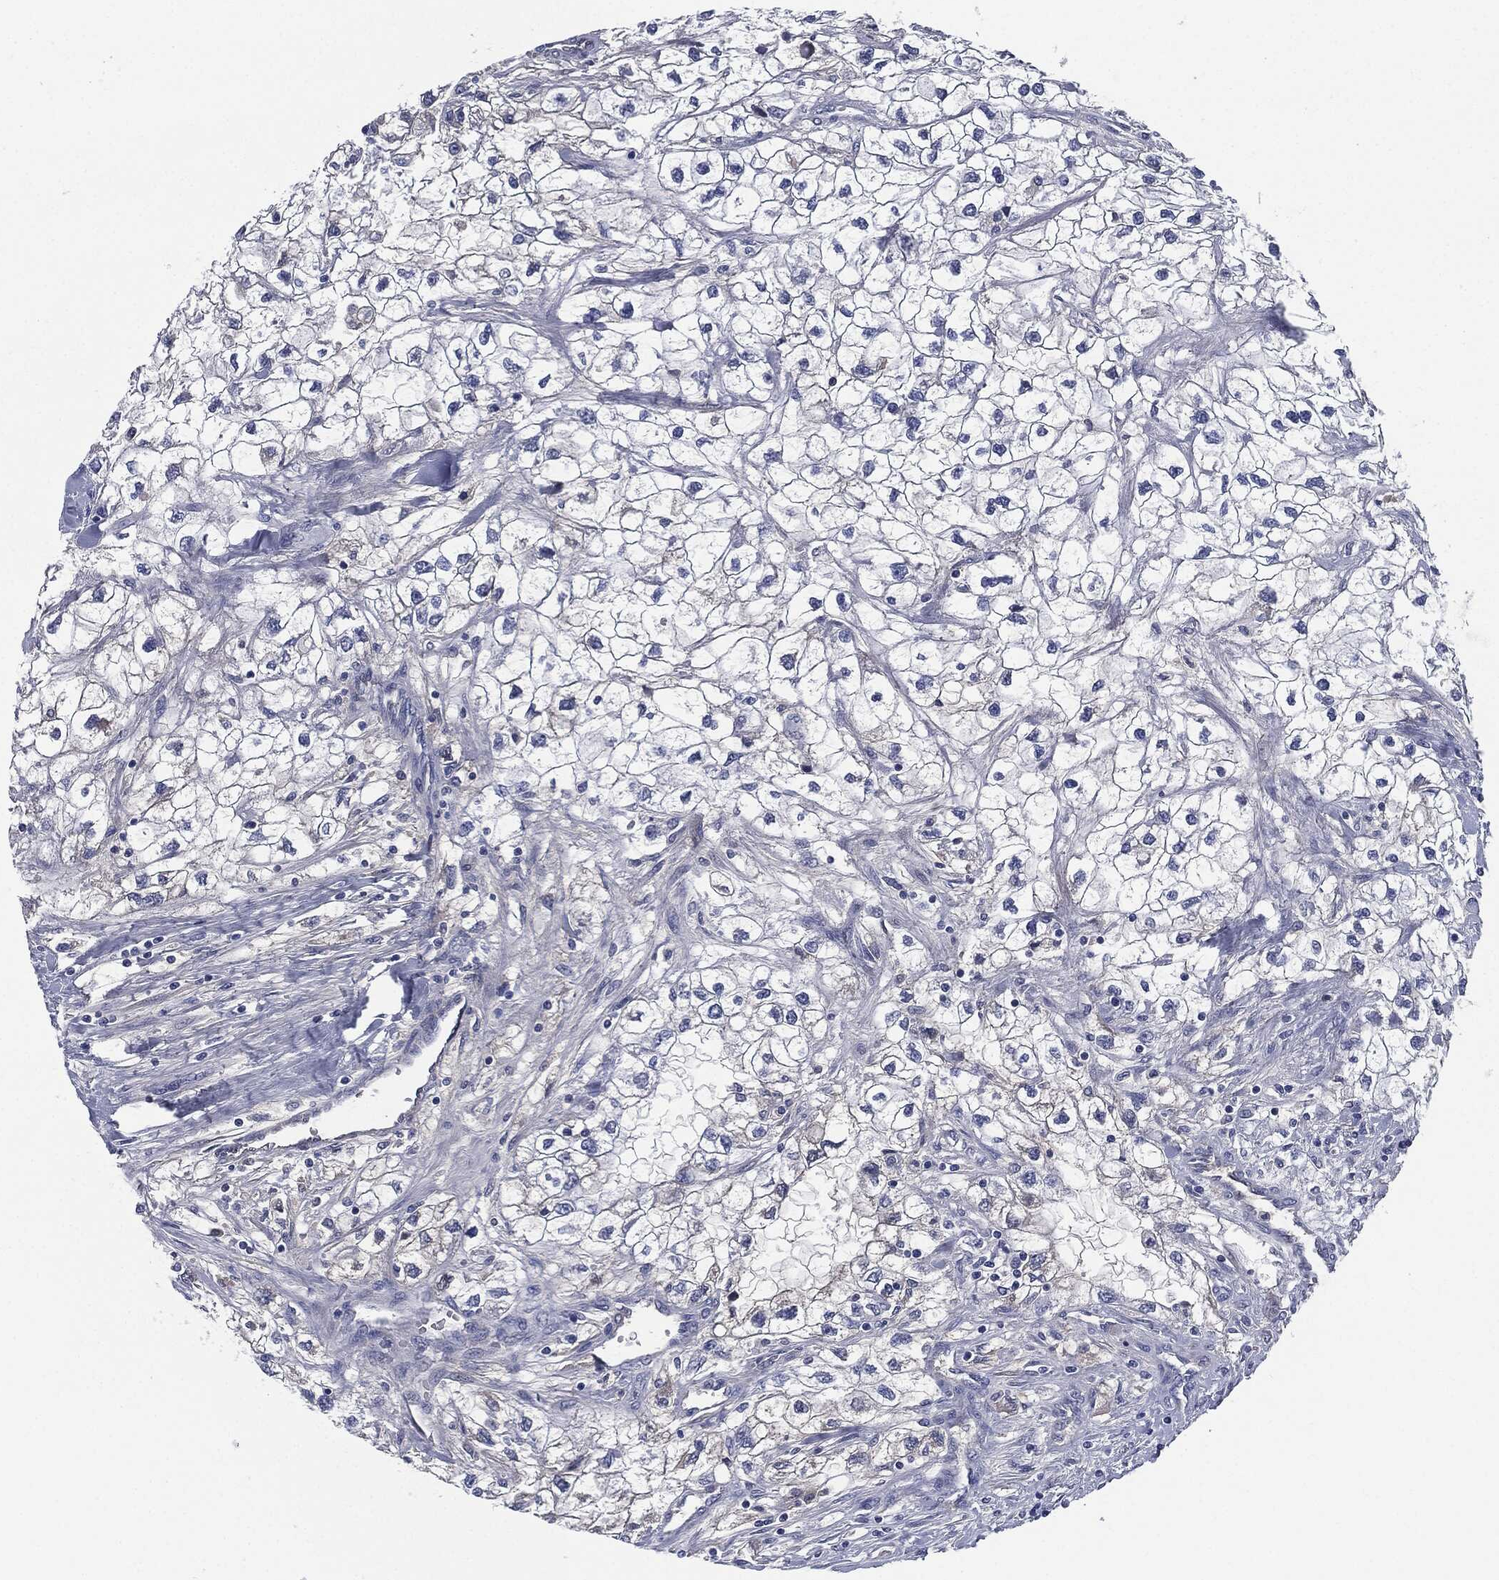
{"staining": {"intensity": "negative", "quantity": "none", "location": "none"}, "tissue": "renal cancer", "cell_type": "Tumor cells", "image_type": "cancer", "snomed": [{"axis": "morphology", "description": "Adenocarcinoma, NOS"}, {"axis": "topography", "description": "Kidney"}], "caption": "Immunohistochemical staining of human renal cancer reveals no significant positivity in tumor cells.", "gene": "SIGLEC7", "patient": {"sex": "male", "age": 59}}